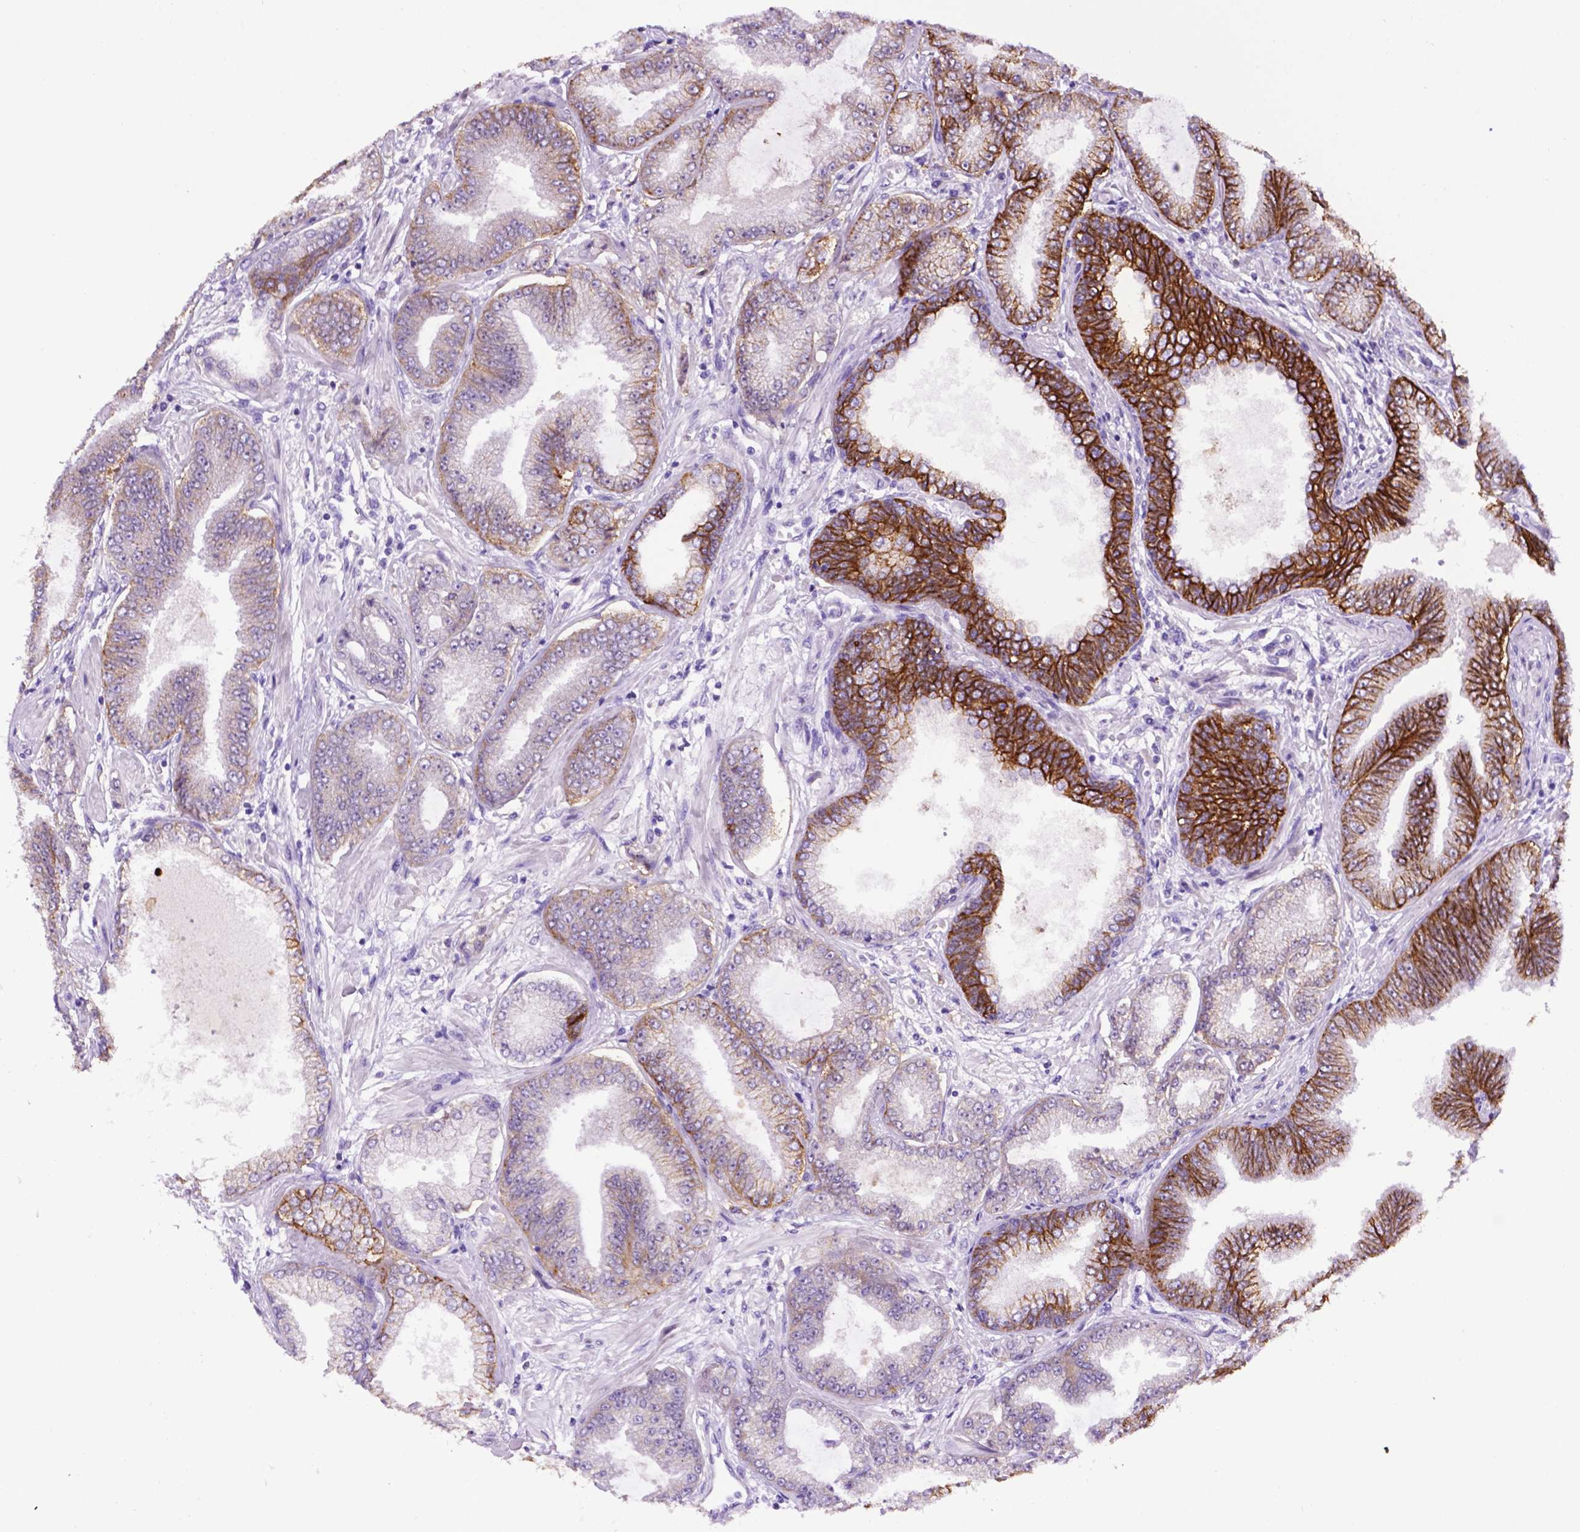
{"staining": {"intensity": "strong", "quantity": "25%-75%", "location": "cytoplasmic/membranous"}, "tissue": "prostate cancer", "cell_type": "Tumor cells", "image_type": "cancer", "snomed": [{"axis": "morphology", "description": "Adenocarcinoma, Low grade"}, {"axis": "topography", "description": "Prostate"}], "caption": "Immunohistochemical staining of human prostate cancer shows strong cytoplasmic/membranous protein expression in approximately 25%-75% of tumor cells.", "gene": "TACSTD2", "patient": {"sex": "male", "age": 55}}